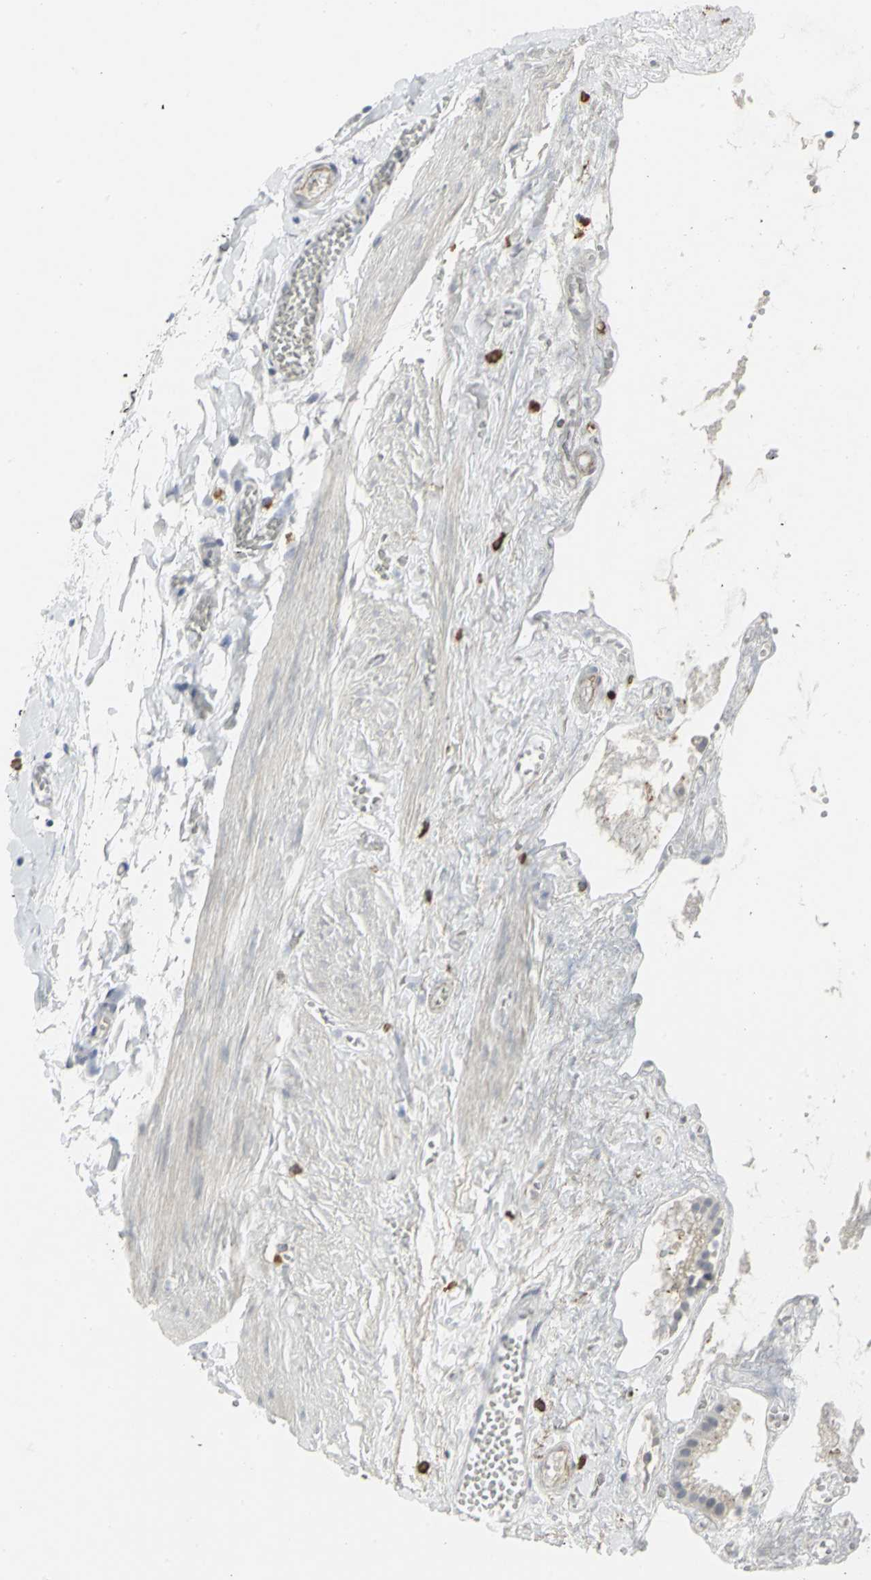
{"staining": {"intensity": "weak", "quantity": "25%-75%", "location": "cytoplasmic/membranous,nuclear"}, "tissue": "gallbladder", "cell_type": "Glandular cells", "image_type": "normal", "snomed": [{"axis": "morphology", "description": "Normal tissue, NOS"}, {"axis": "topography", "description": "Gallbladder"}], "caption": "The histopathology image exhibits staining of benign gallbladder, revealing weak cytoplasmic/membranous,nuclear protein staining (brown color) within glandular cells. (DAB IHC, brown staining for protein, blue staining for nuclei).", "gene": "ZIC1", "patient": {"sex": "female", "age": 63}}